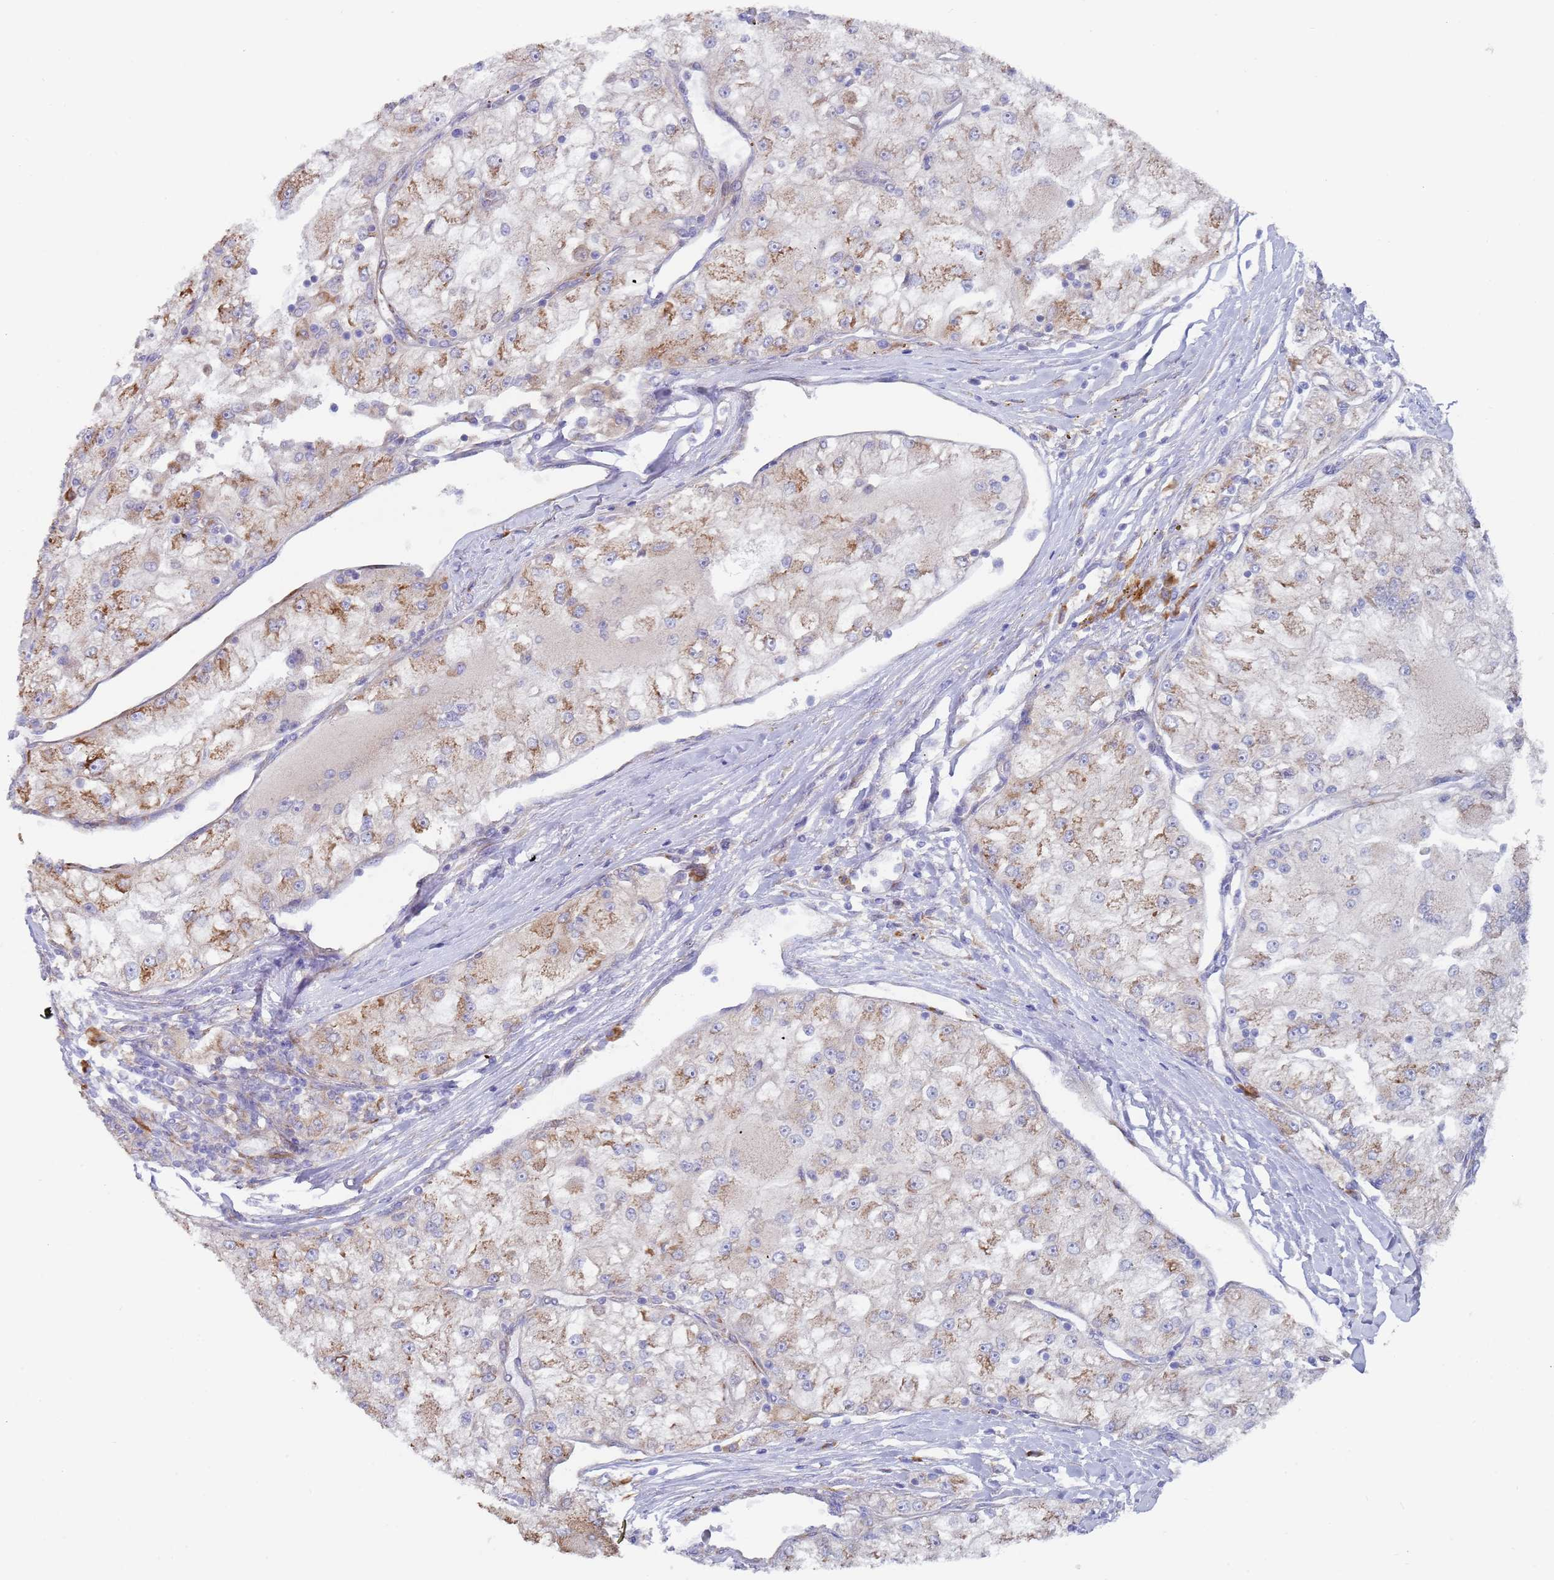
{"staining": {"intensity": "moderate", "quantity": "<25%", "location": "cytoplasmic/membranous"}, "tissue": "renal cancer", "cell_type": "Tumor cells", "image_type": "cancer", "snomed": [{"axis": "morphology", "description": "Adenocarcinoma, NOS"}, {"axis": "topography", "description": "Kidney"}], "caption": "High-power microscopy captured an immunohistochemistry (IHC) histopathology image of renal cancer, revealing moderate cytoplasmic/membranous positivity in about <25% of tumor cells.", "gene": "ZNF844", "patient": {"sex": "female", "age": 72}}